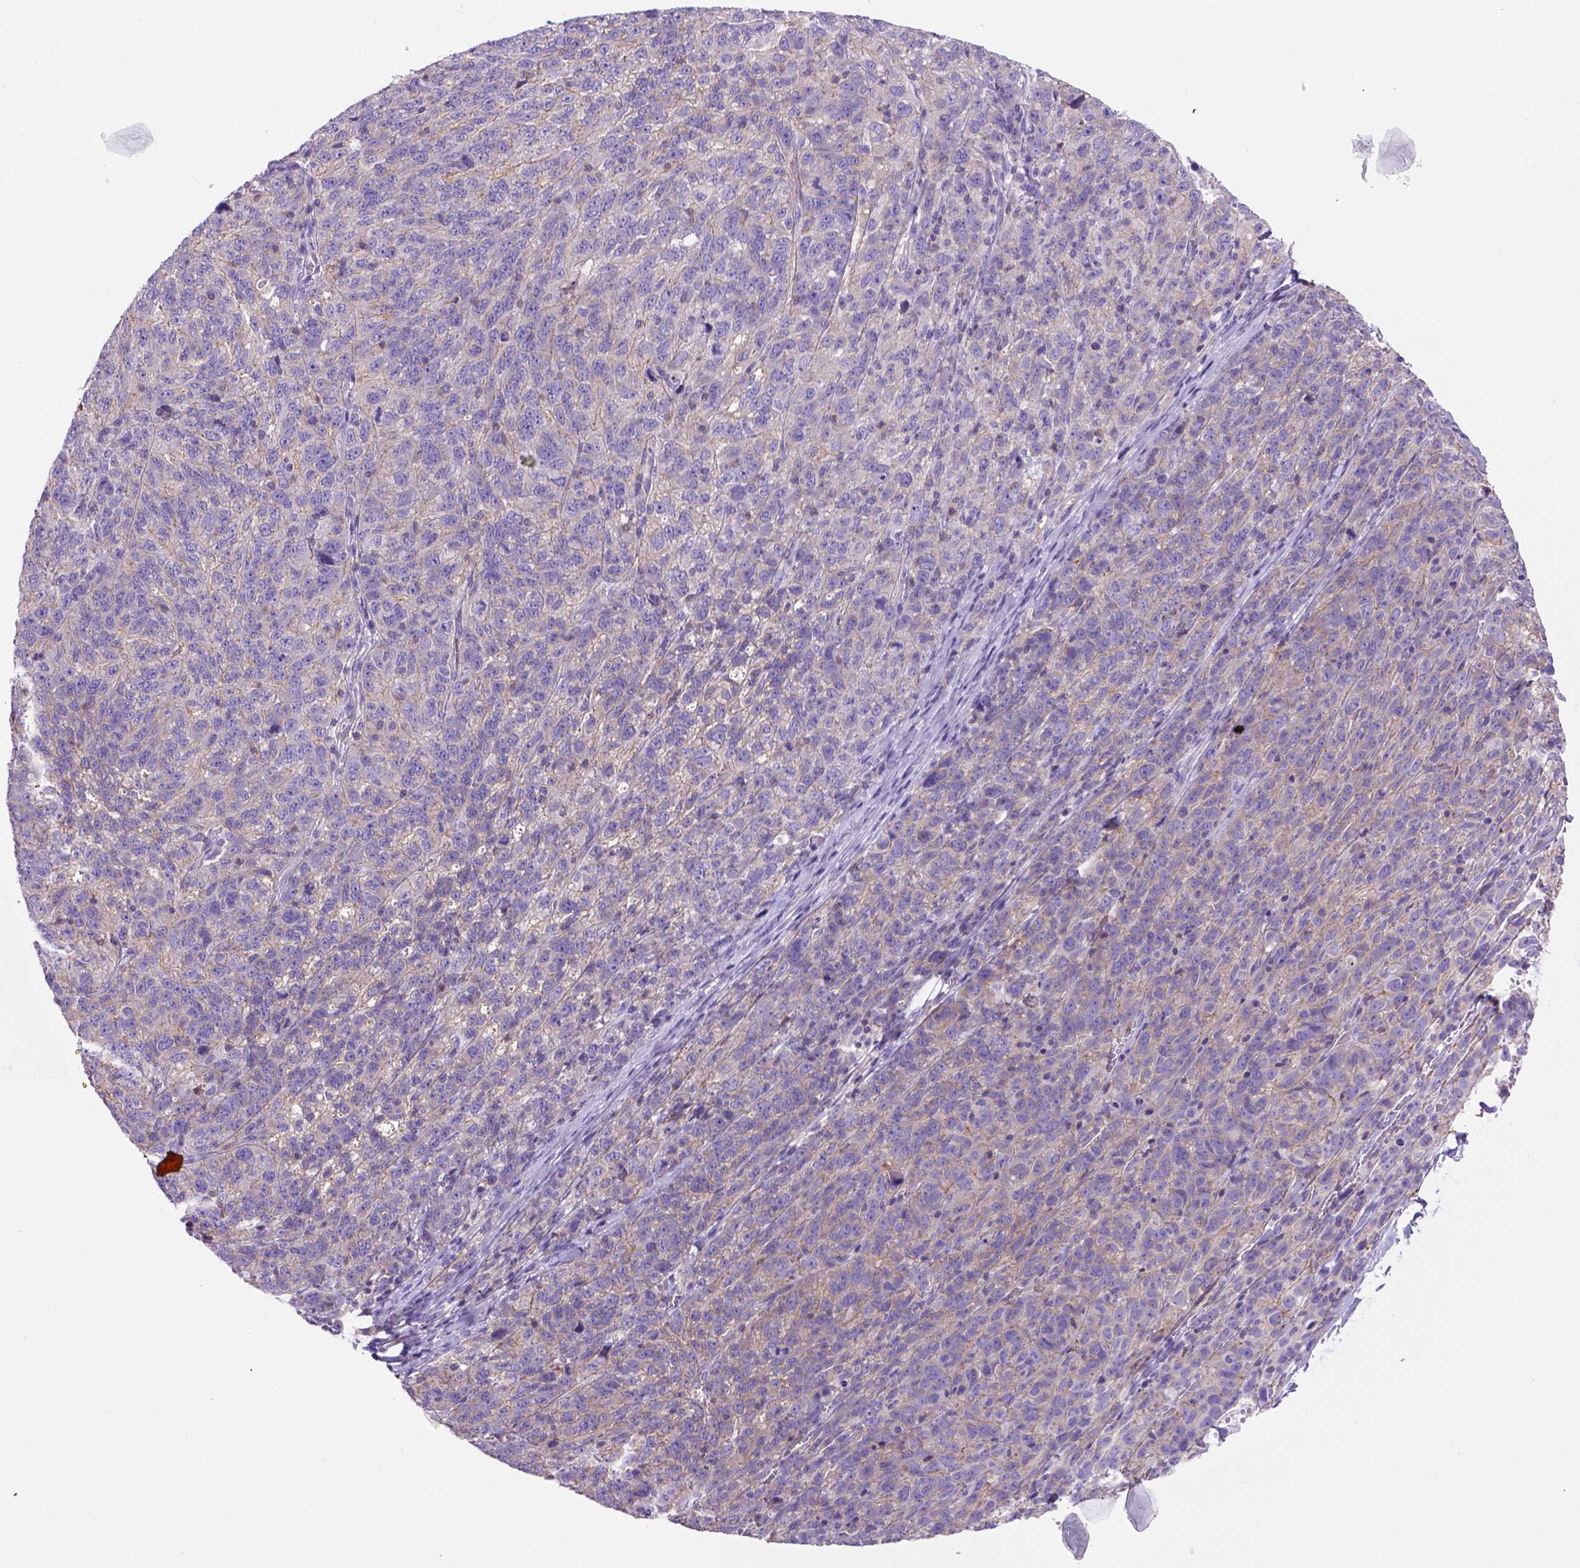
{"staining": {"intensity": "moderate", "quantity": ">75%", "location": "cytoplasmic/membranous"}, "tissue": "ovarian cancer", "cell_type": "Tumor cells", "image_type": "cancer", "snomed": [{"axis": "morphology", "description": "Cystadenocarcinoma, serous, NOS"}, {"axis": "topography", "description": "Ovary"}], "caption": "Tumor cells reveal moderate cytoplasmic/membranous staining in about >75% of cells in ovarian cancer.", "gene": "PEX12", "patient": {"sex": "female", "age": 71}}